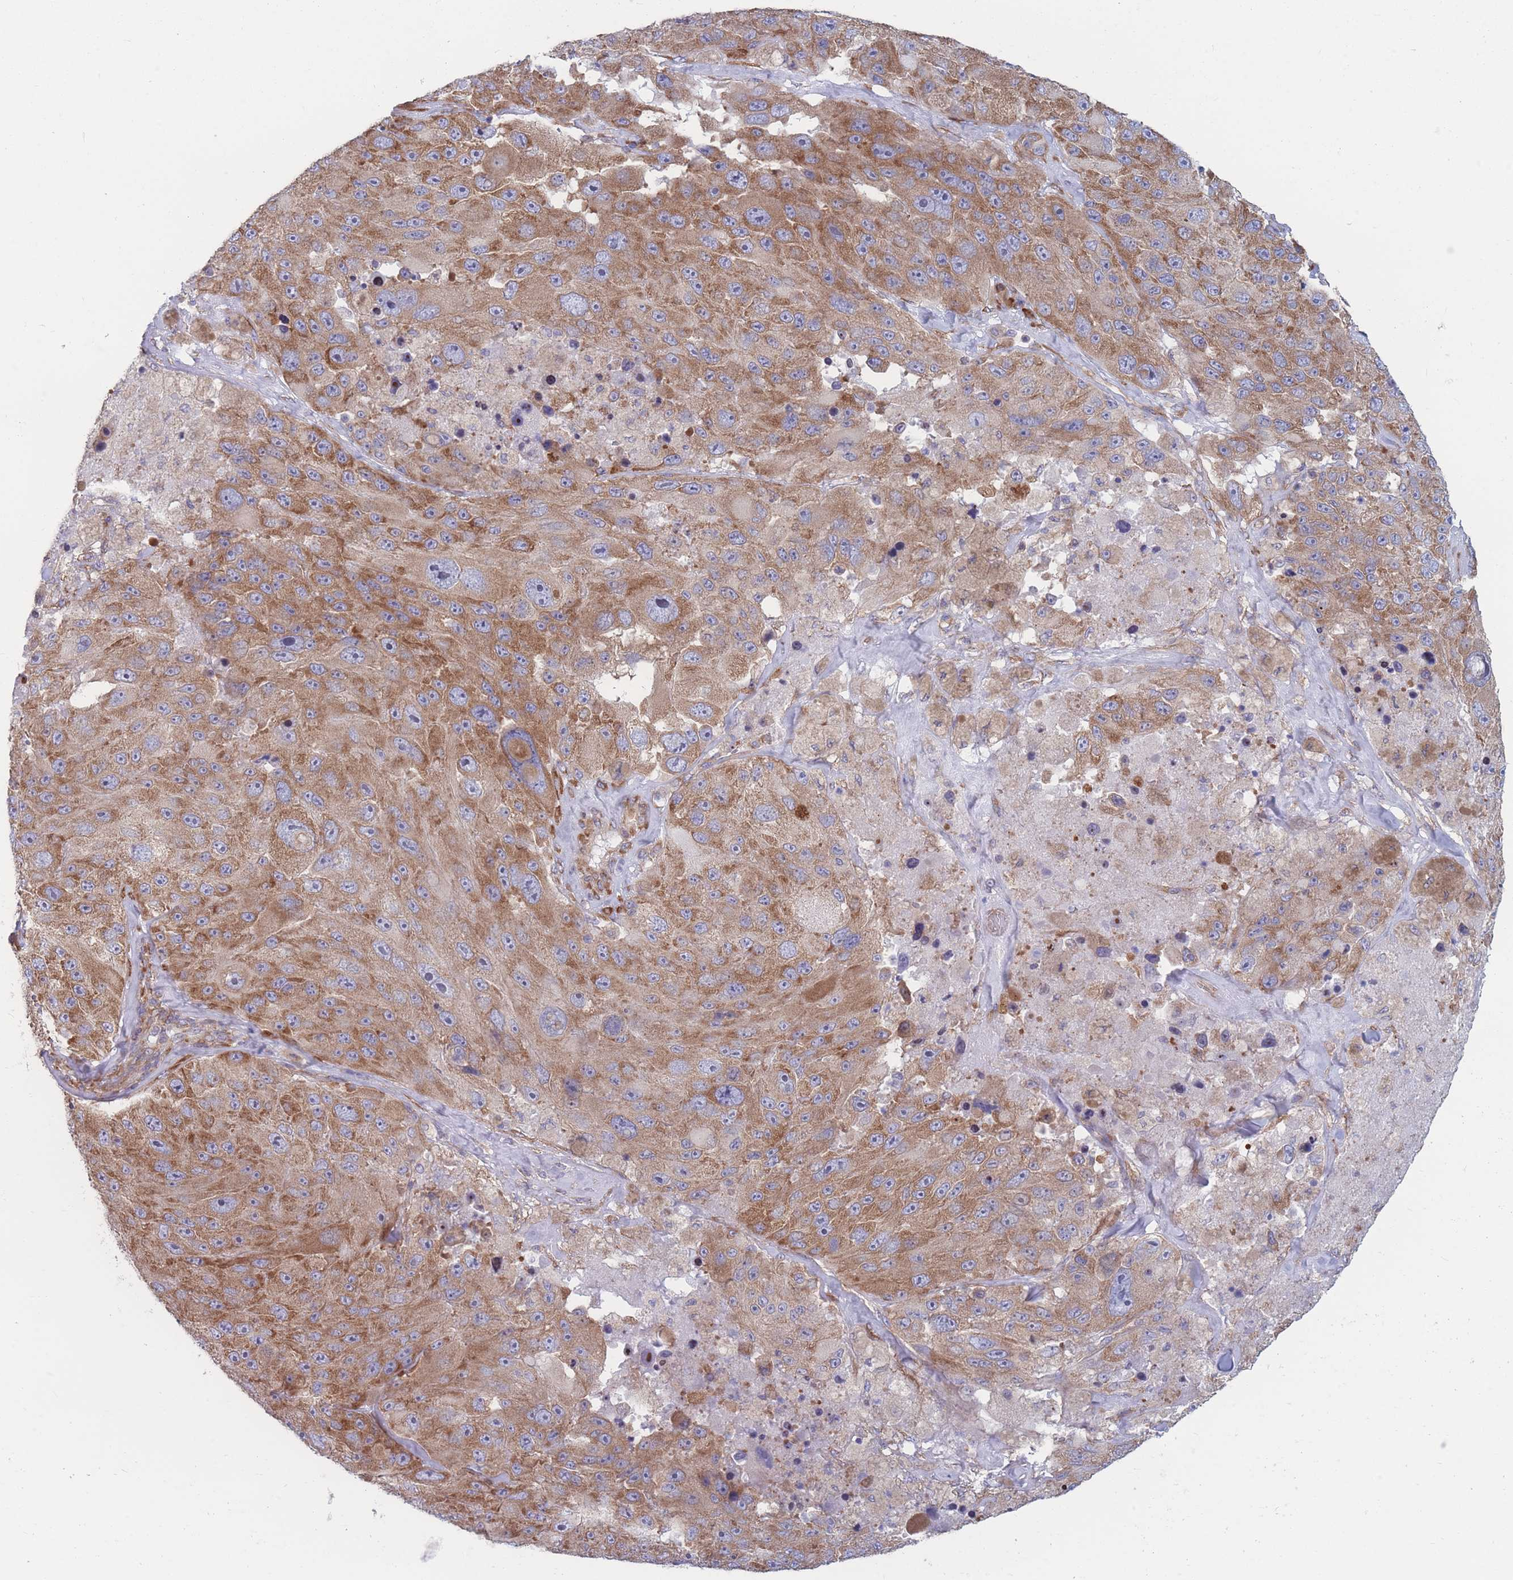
{"staining": {"intensity": "moderate", "quantity": ">75%", "location": "cytoplasmic/membranous"}, "tissue": "melanoma", "cell_type": "Tumor cells", "image_type": "cancer", "snomed": [{"axis": "morphology", "description": "Malignant melanoma, Metastatic site"}, {"axis": "topography", "description": "Lymph node"}], "caption": "Immunohistochemical staining of melanoma displays moderate cytoplasmic/membranous protein positivity in approximately >75% of tumor cells.", "gene": "RPL8", "patient": {"sex": "male", "age": 62}}